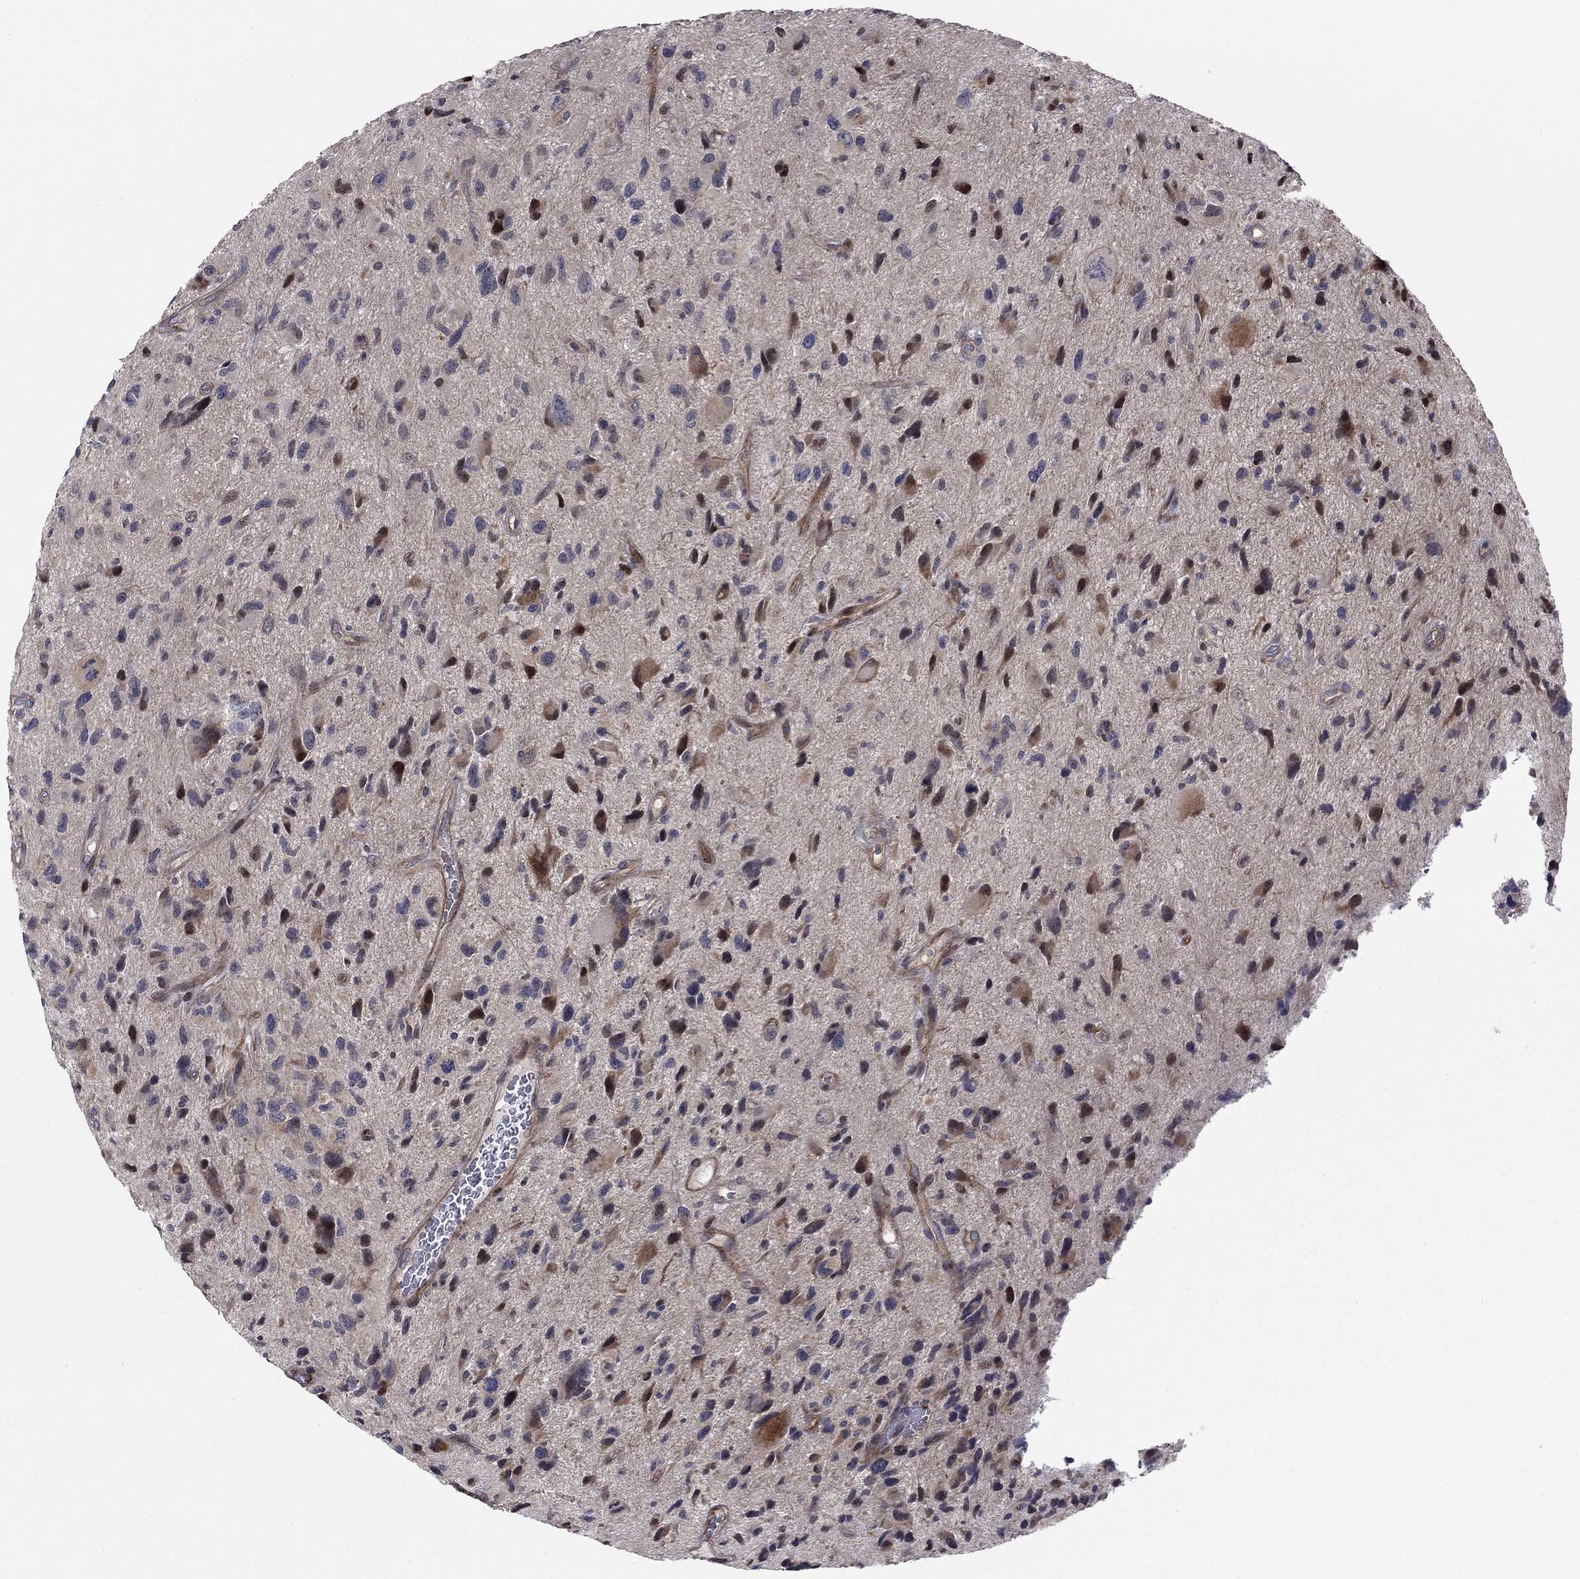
{"staining": {"intensity": "strong", "quantity": "<25%", "location": "nuclear"}, "tissue": "glioma", "cell_type": "Tumor cells", "image_type": "cancer", "snomed": [{"axis": "morphology", "description": "Glioma, malignant, NOS"}, {"axis": "morphology", "description": "Glioma, malignant, High grade"}, {"axis": "topography", "description": "Brain"}], "caption": "A medium amount of strong nuclear expression is appreciated in approximately <25% of tumor cells in glioma (malignant) tissue.", "gene": "BCL11A", "patient": {"sex": "female", "age": 71}}